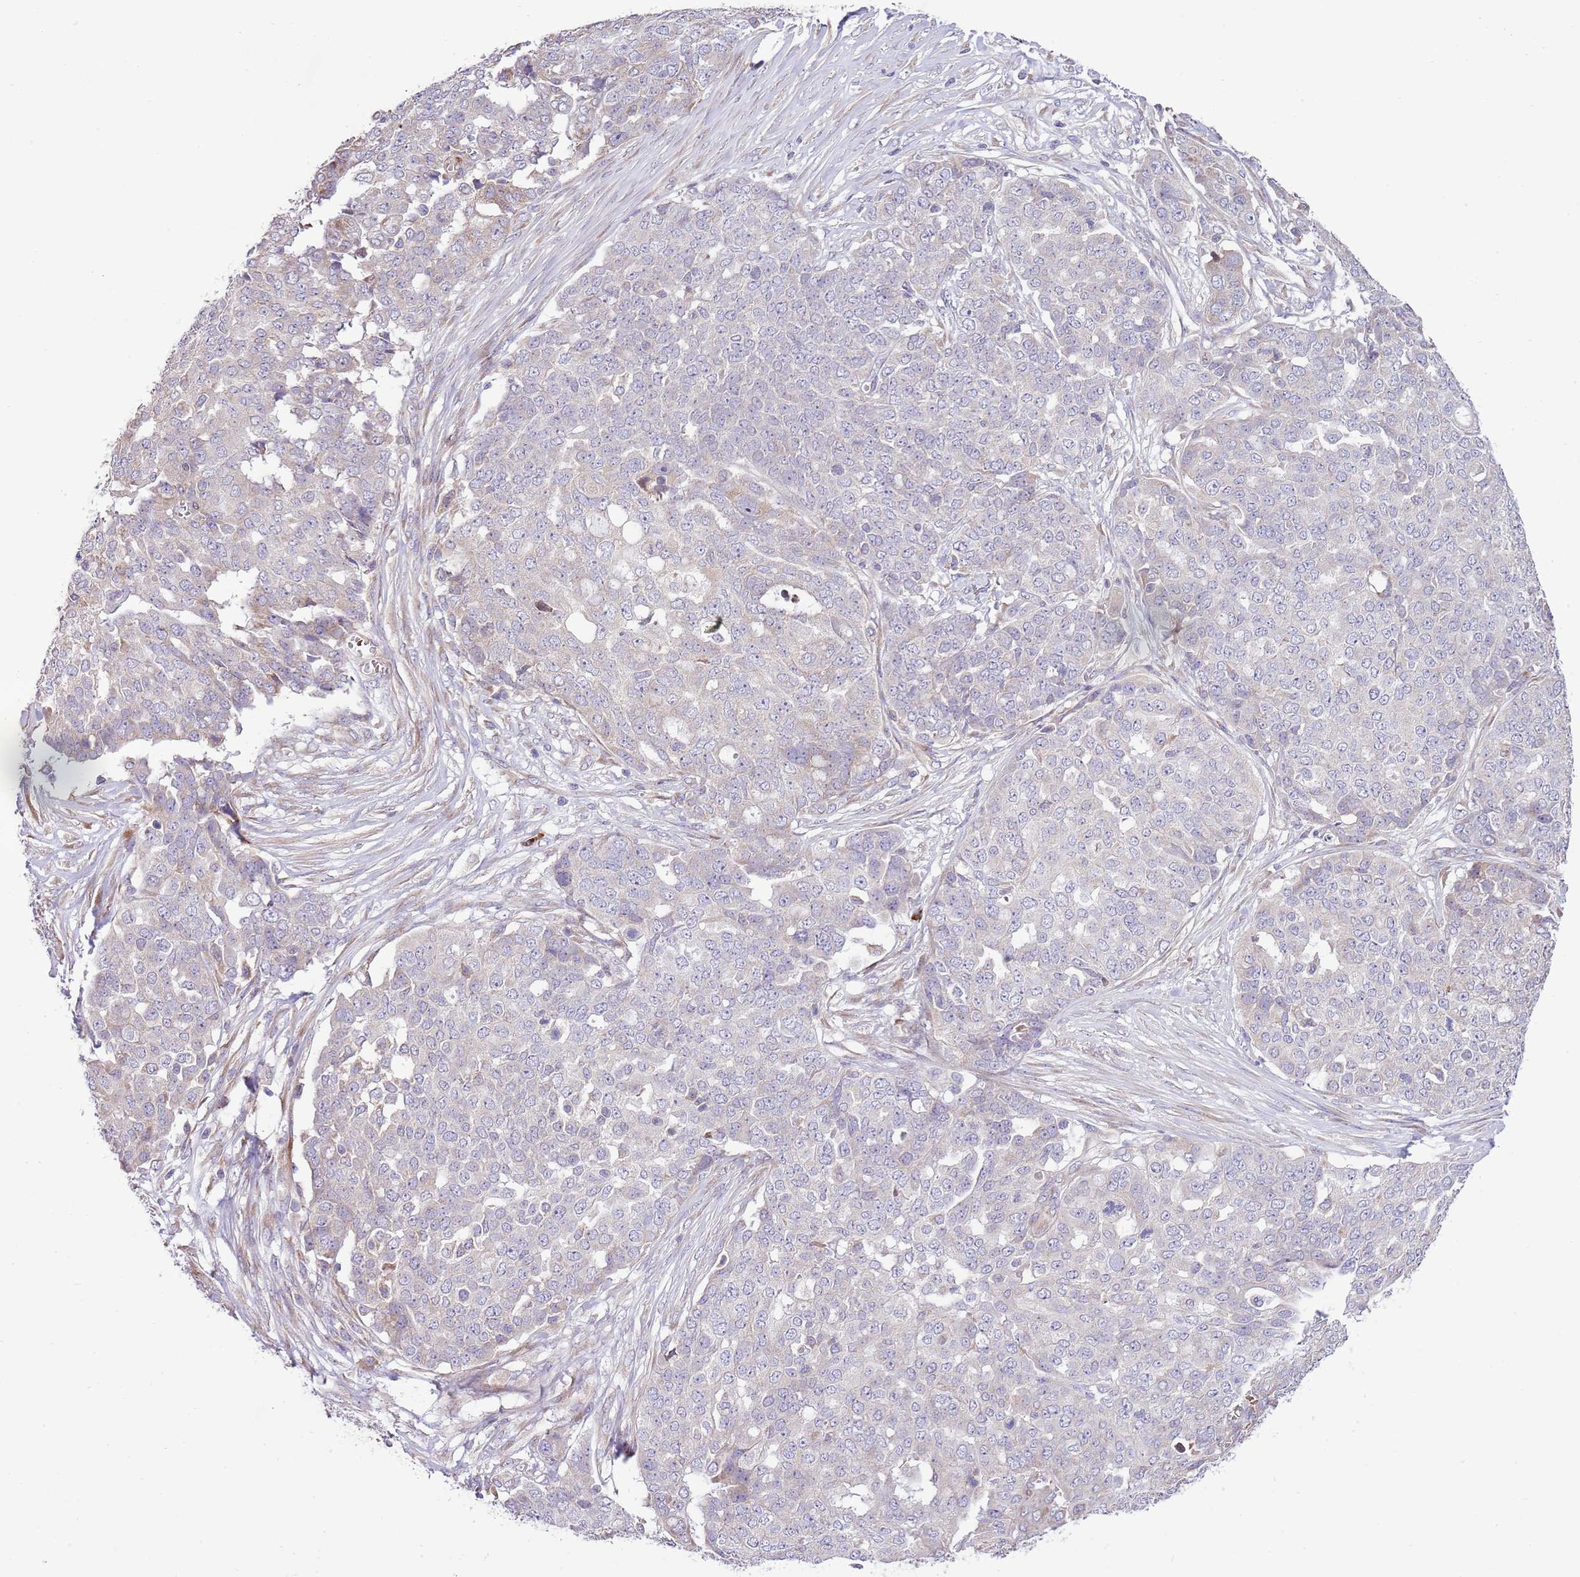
{"staining": {"intensity": "negative", "quantity": "none", "location": "none"}, "tissue": "ovarian cancer", "cell_type": "Tumor cells", "image_type": "cancer", "snomed": [{"axis": "morphology", "description": "Cystadenocarcinoma, serous, NOS"}, {"axis": "topography", "description": "Soft tissue"}, {"axis": "topography", "description": "Ovary"}], "caption": "This image is of ovarian cancer (serous cystadenocarcinoma) stained with immunohistochemistry to label a protein in brown with the nuclei are counter-stained blue. There is no positivity in tumor cells. (Immunohistochemistry (ihc), brightfield microscopy, high magnification).", "gene": "DAND5", "patient": {"sex": "female", "age": 57}}